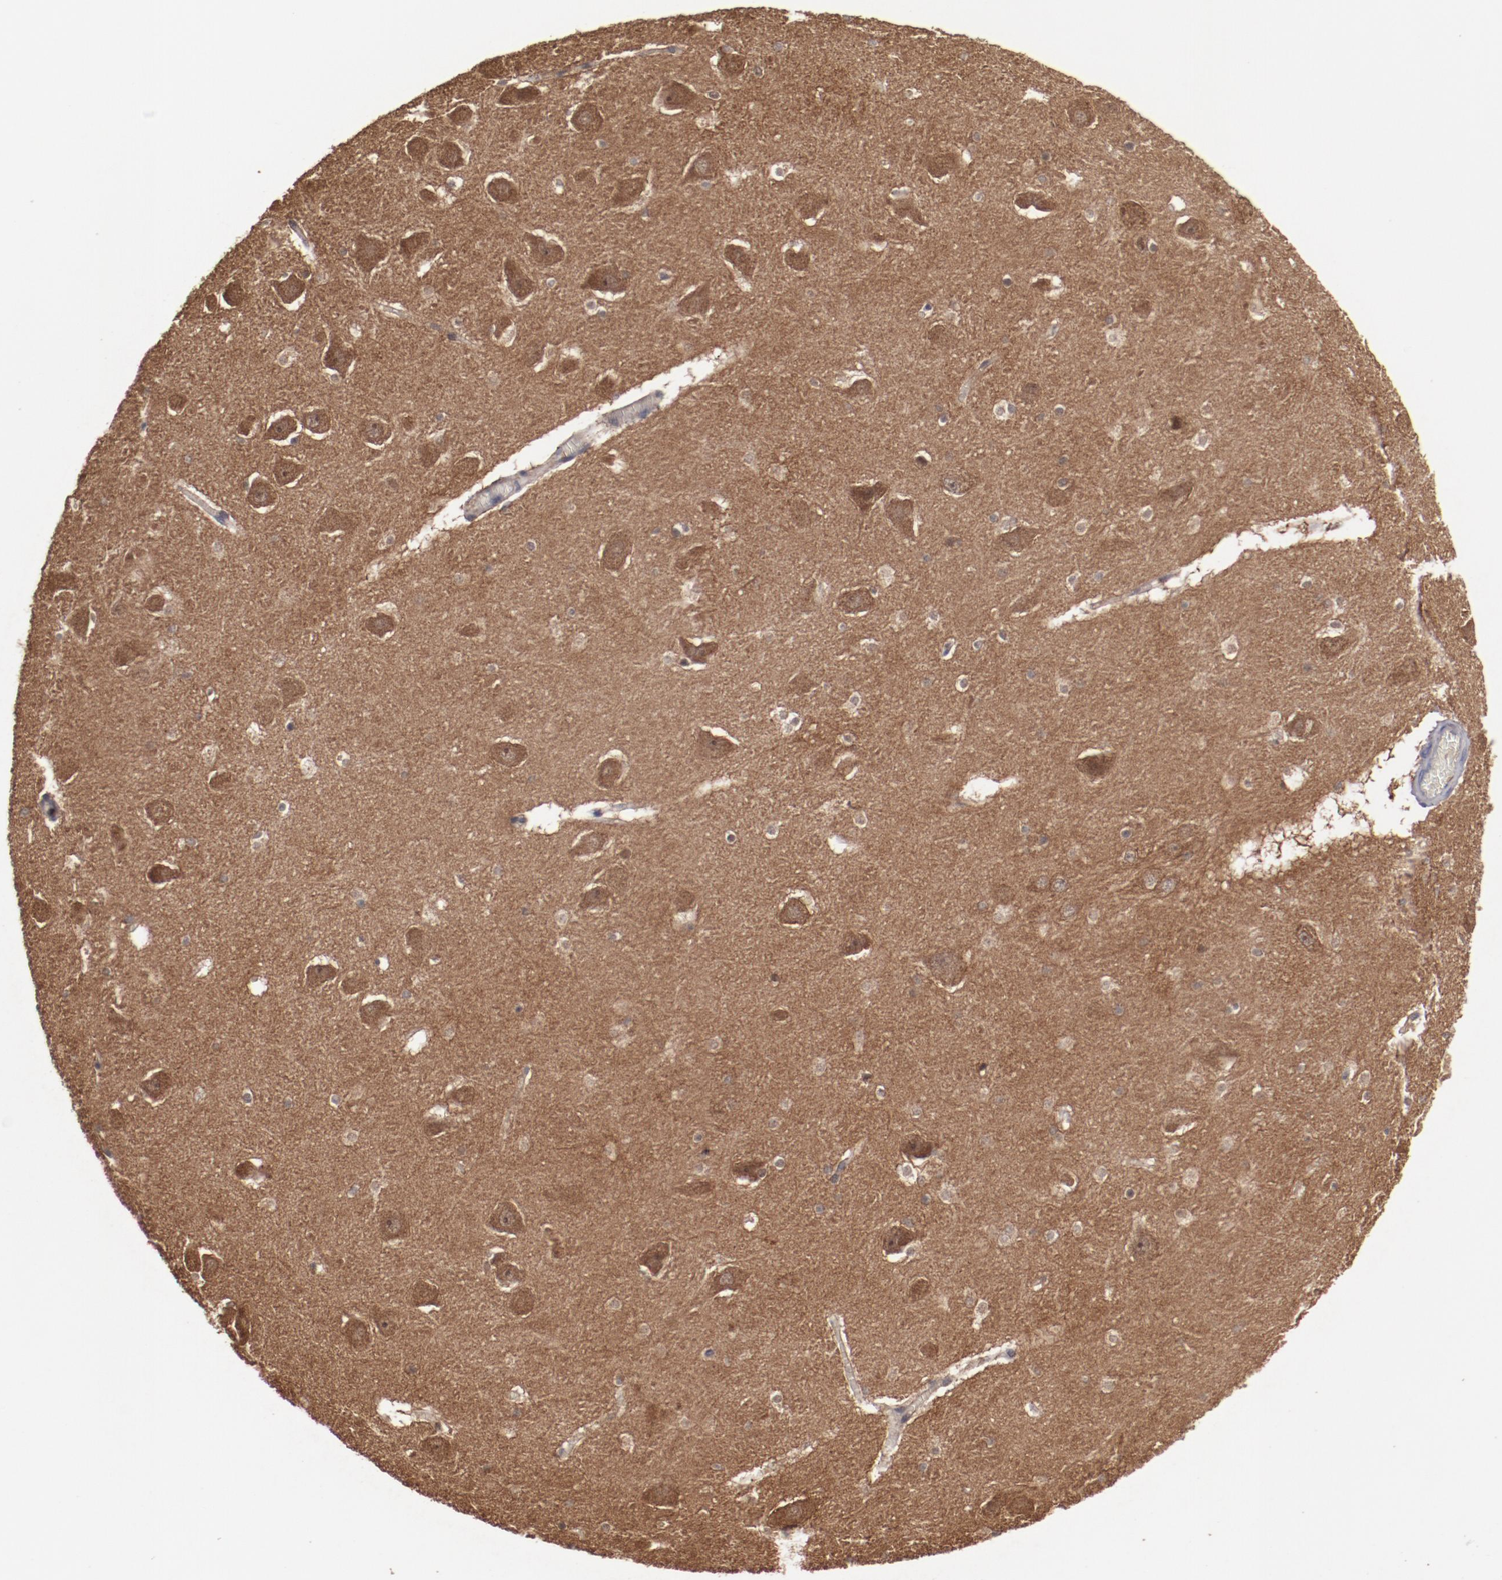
{"staining": {"intensity": "weak", "quantity": ">75%", "location": "cytoplasmic/membranous"}, "tissue": "hippocampus", "cell_type": "Glial cells", "image_type": "normal", "snomed": [{"axis": "morphology", "description": "Normal tissue, NOS"}, {"axis": "topography", "description": "Hippocampus"}], "caption": "Human hippocampus stained with a brown dye exhibits weak cytoplasmic/membranous positive positivity in approximately >75% of glial cells.", "gene": "TENM1", "patient": {"sex": "male", "age": 45}}